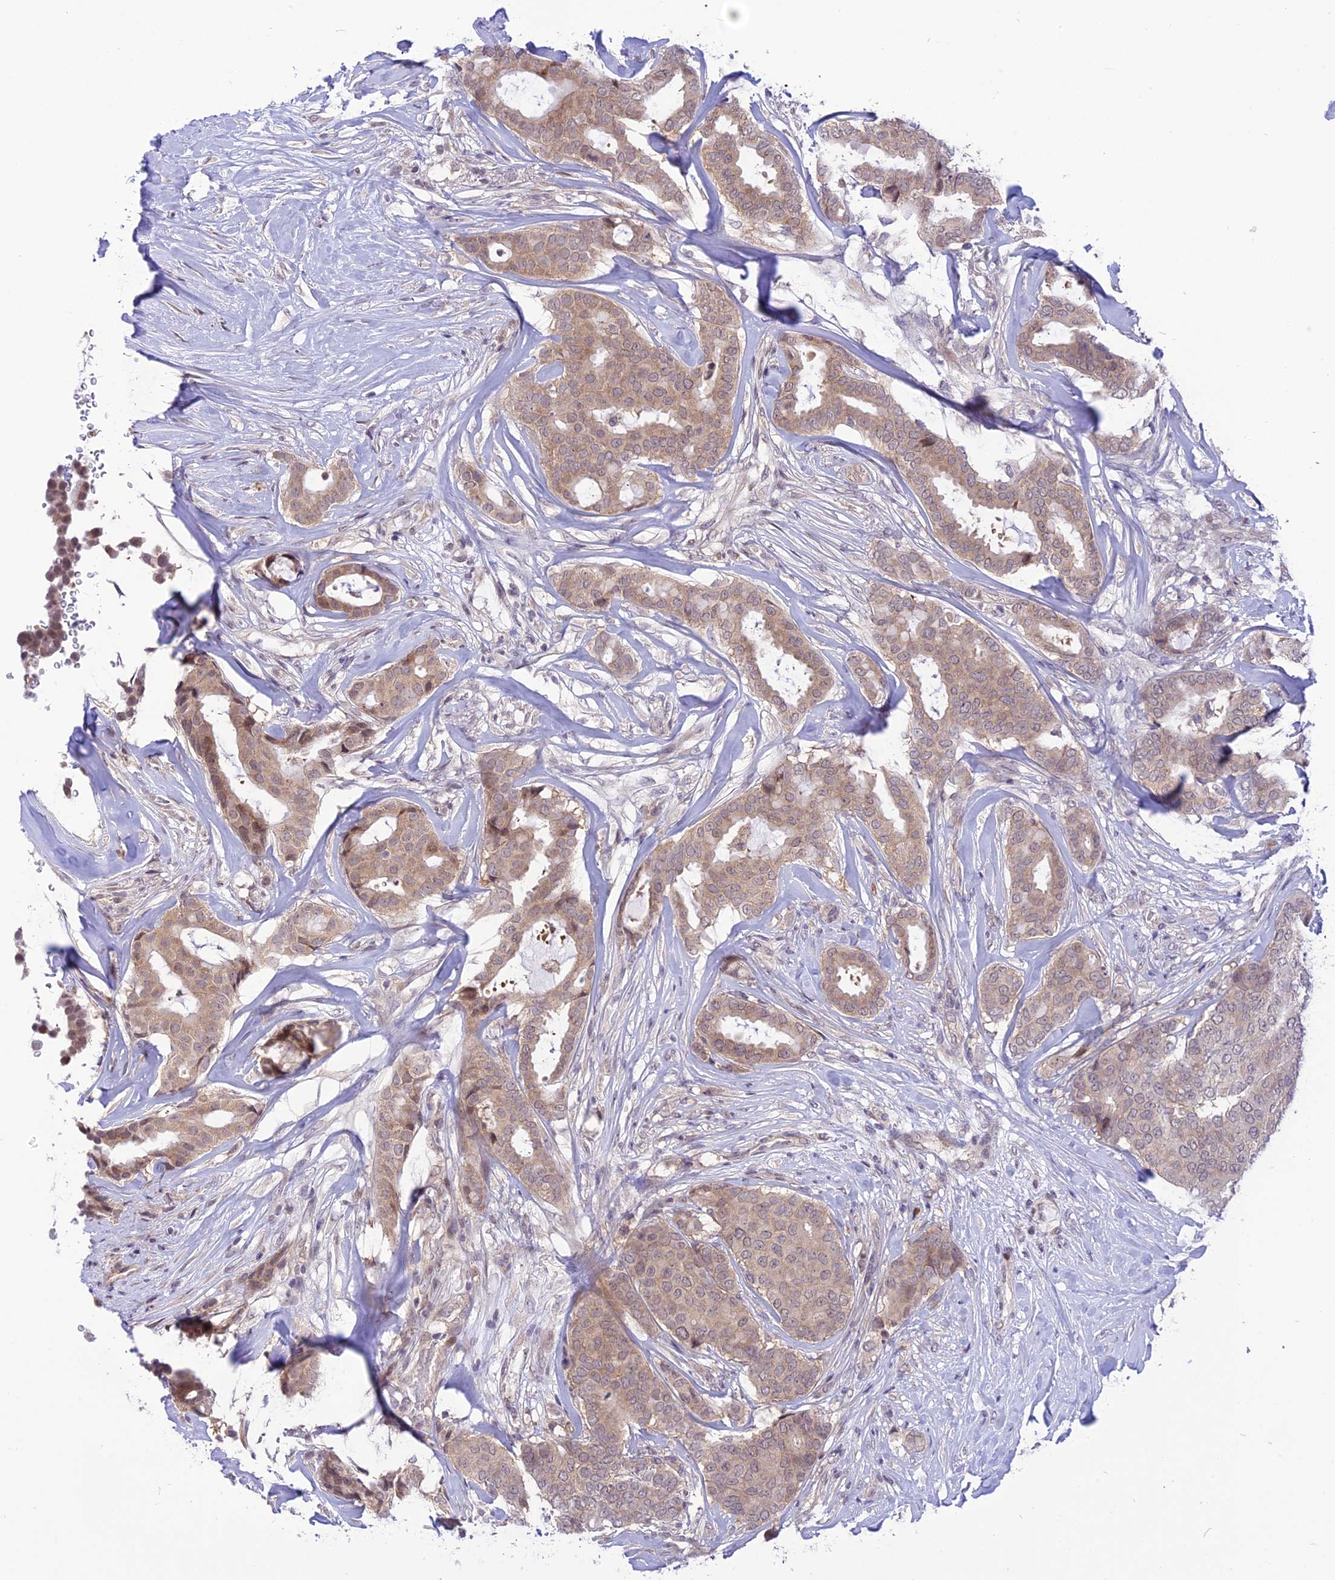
{"staining": {"intensity": "weak", "quantity": ">75%", "location": "cytoplasmic/membranous"}, "tissue": "breast cancer", "cell_type": "Tumor cells", "image_type": "cancer", "snomed": [{"axis": "morphology", "description": "Duct carcinoma"}, {"axis": "topography", "description": "Breast"}], "caption": "The immunohistochemical stain labels weak cytoplasmic/membranous positivity in tumor cells of invasive ductal carcinoma (breast) tissue.", "gene": "ZNF837", "patient": {"sex": "female", "age": 75}}